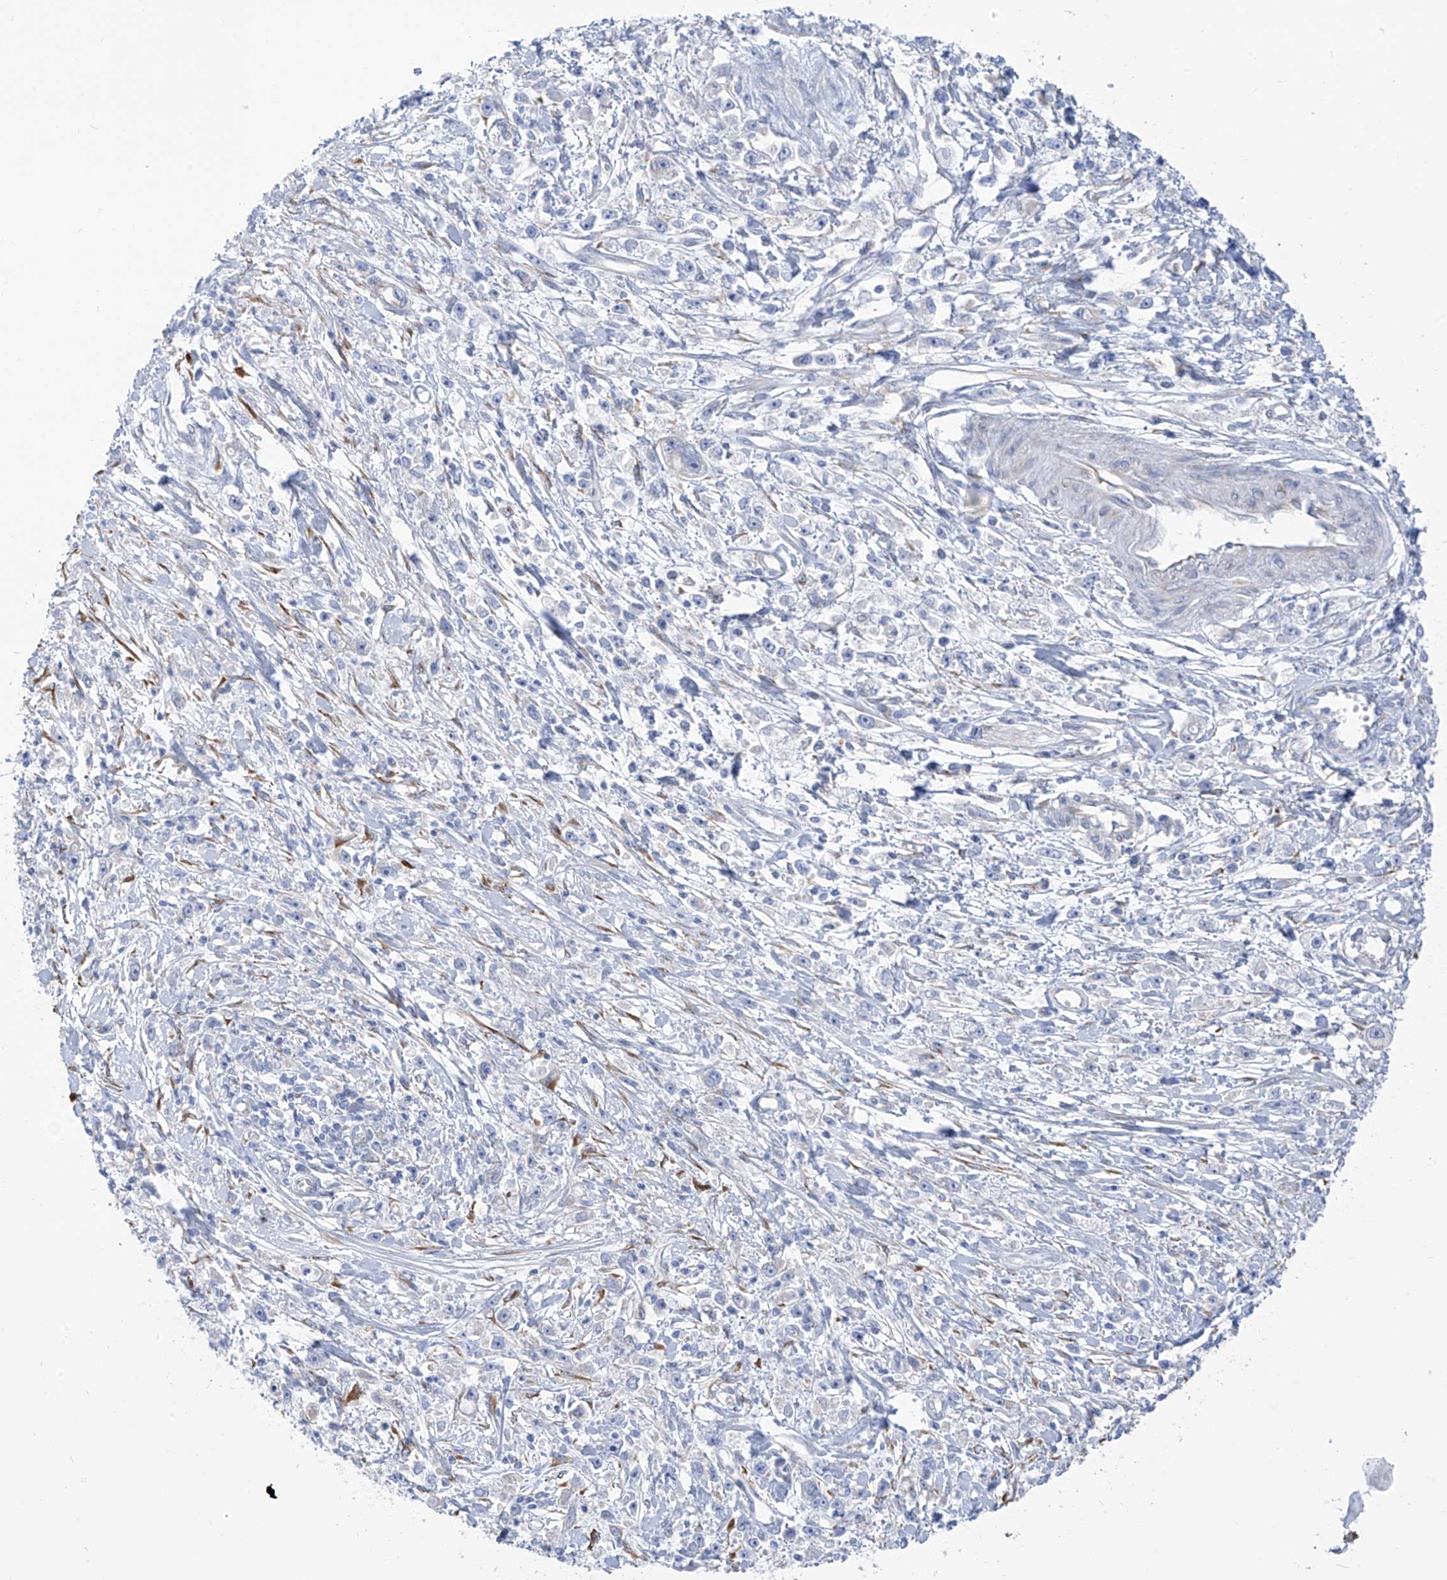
{"staining": {"intensity": "negative", "quantity": "none", "location": "none"}, "tissue": "stomach cancer", "cell_type": "Tumor cells", "image_type": "cancer", "snomed": [{"axis": "morphology", "description": "Adenocarcinoma, NOS"}, {"axis": "topography", "description": "Stomach"}], "caption": "A high-resolution histopathology image shows immunohistochemistry (IHC) staining of stomach cancer (adenocarcinoma), which displays no significant positivity in tumor cells. (DAB (3,3'-diaminobenzidine) IHC visualized using brightfield microscopy, high magnification).", "gene": "RCN2", "patient": {"sex": "female", "age": 59}}